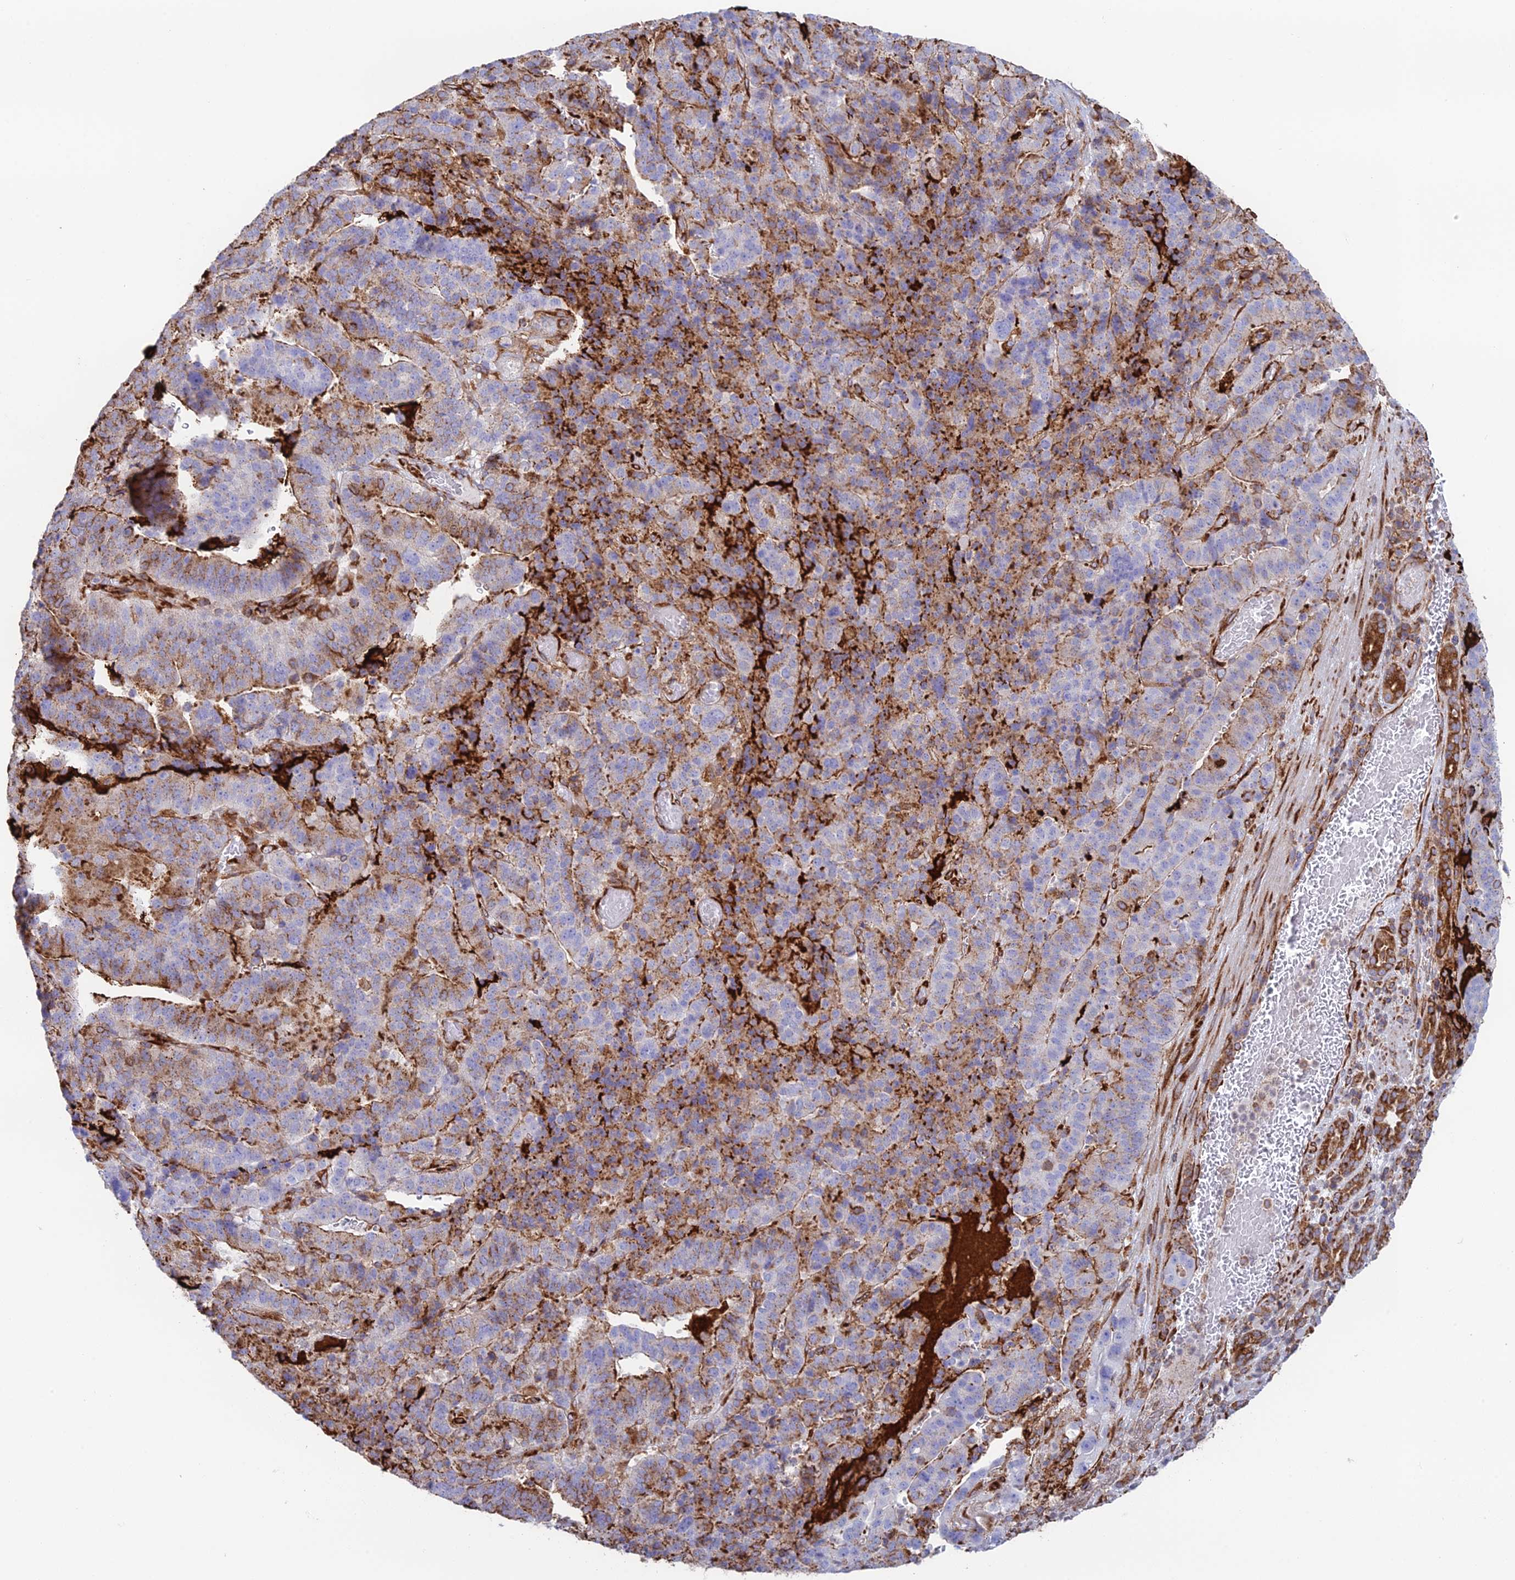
{"staining": {"intensity": "moderate", "quantity": "<25%", "location": "cytoplasmic/membranous"}, "tissue": "stomach cancer", "cell_type": "Tumor cells", "image_type": "cancer", "snomed": [{"axis": "morphology", "description": "Adenocarcinoma, NOS"}, {"axis": "topography", "description": "Stomach"}], "caption": "Protein staining of adenocarcinoma (stomach) tissue demonstrates moderate cytoplasmic/membranous positivity in approximately <25% of tumor cells.", "gene": "CCDC69", "patient": {"sex": "male", "age": 48}}